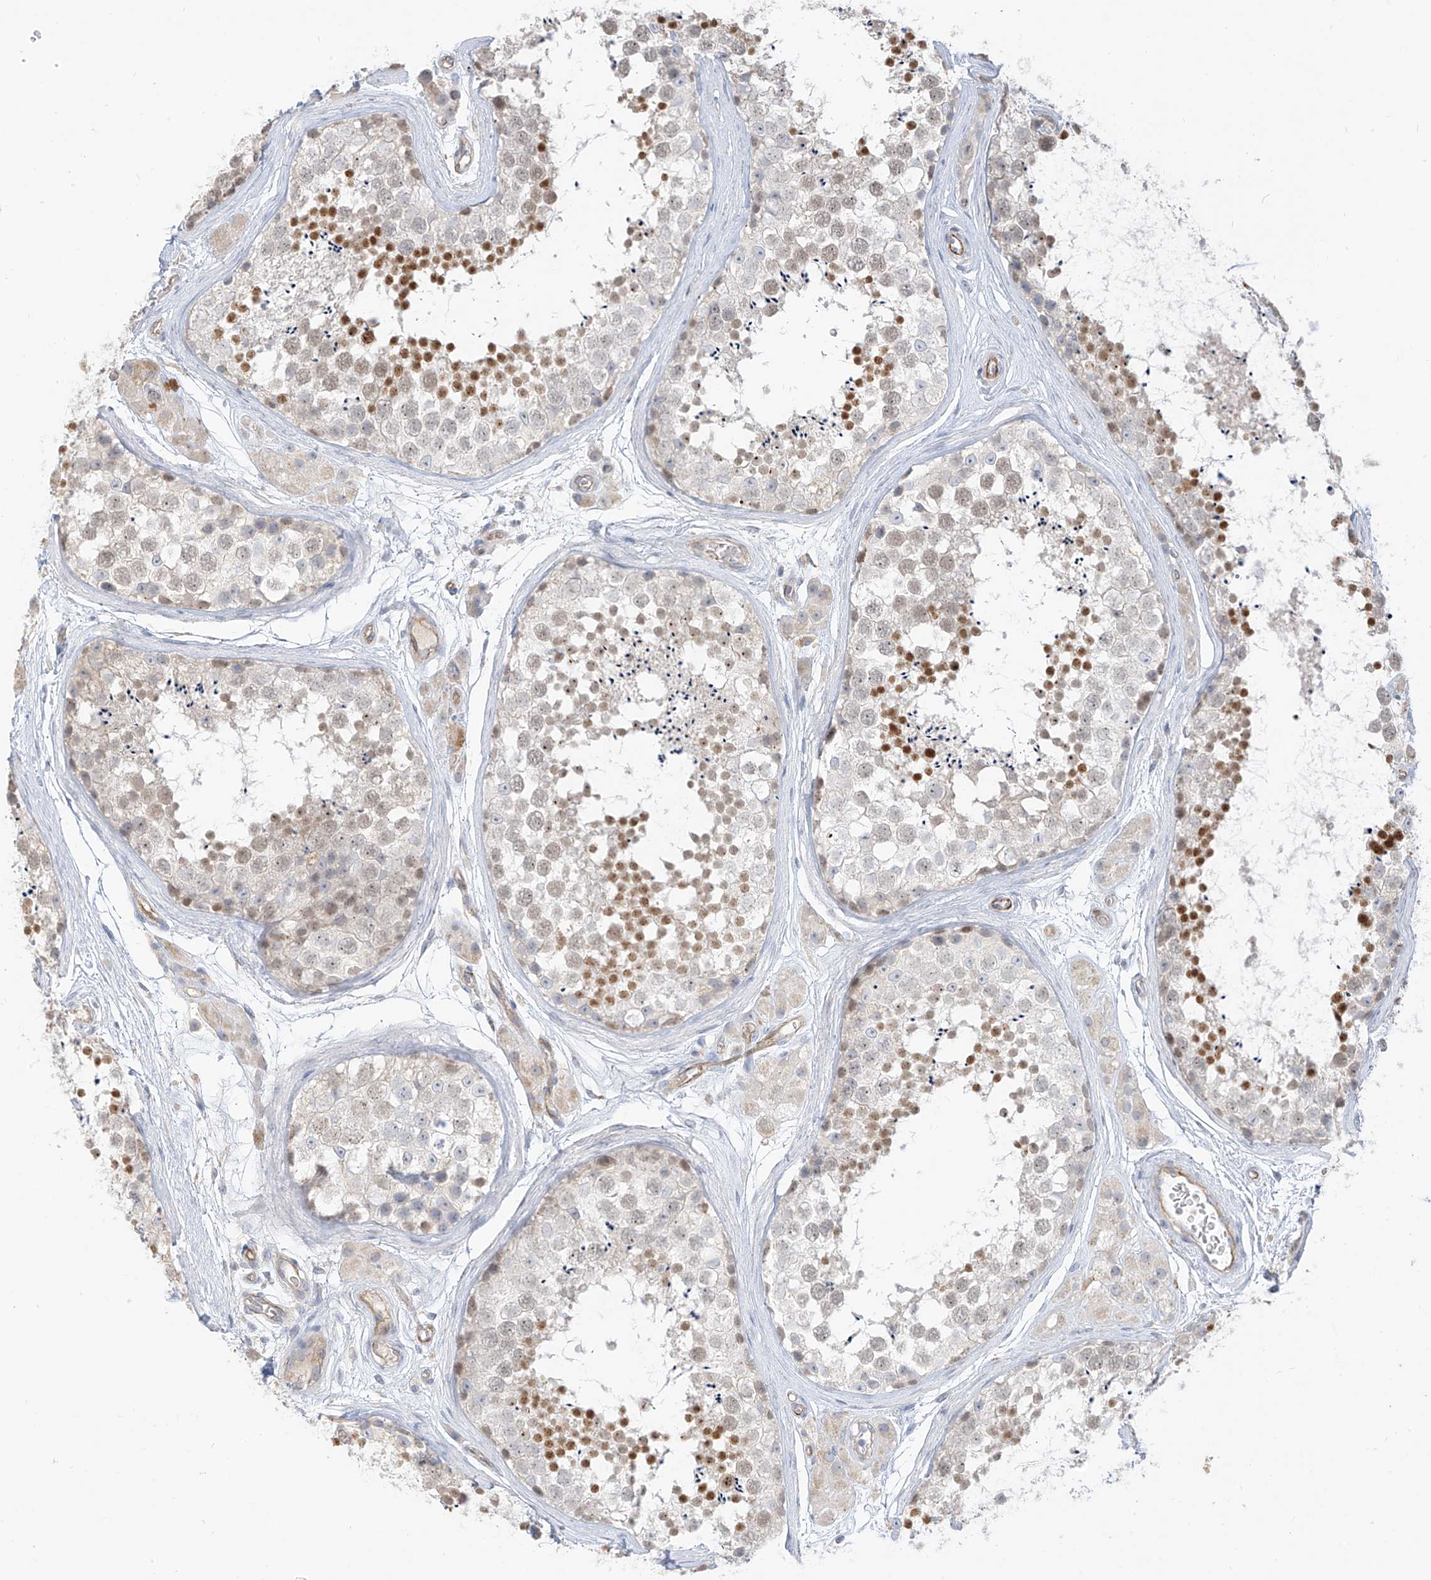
{"staining": {"intensity": "moderate", "quantity": "25%-75%", "location": "nuclear"}, "tissue": "testis", "cell_type": "Cells in seminiferous ducts", "image_type": "normal", "snomed": [{"axis": "morphology", "description": "Normal tissue, NOS"}, {"axis": "topography", "description": "Testis"}], "caption": "A photomicrograph of human testis stained for a protein exhibits moderate nuclear brown staining in cells in seminiferous ducts.", "gene": "C2orf42", "patient": {"sex": "male", "age": 56}}